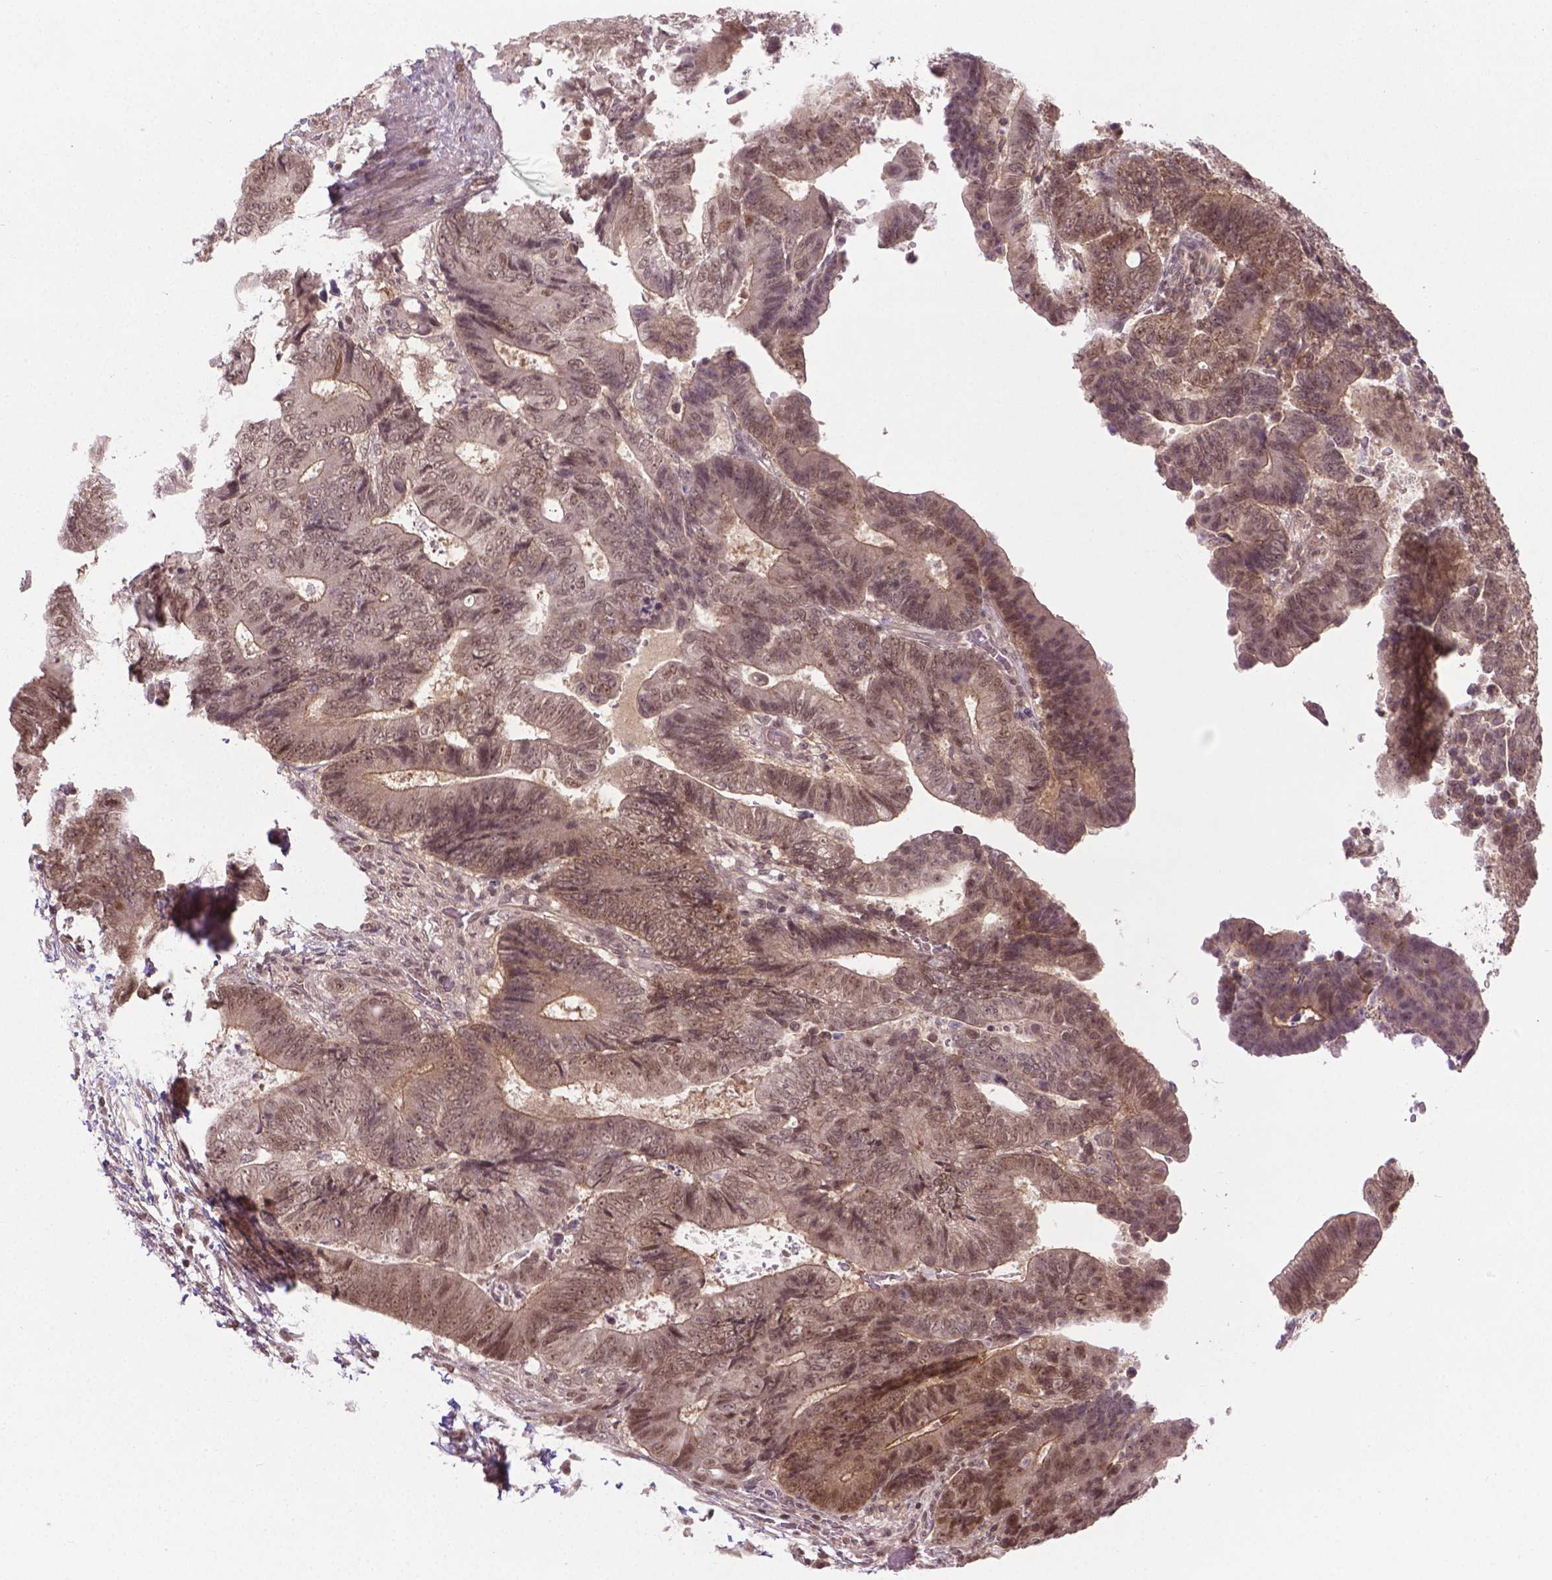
{"staining": {"intensity": "moderate", "quantity": ">75%", "location": "cytoplasmic/membranous,nuclear"}, "tissue": "colorectal cancer", "cell_type": "Tumor cells", "image_type": "cancer", "snomed": [{"axis": "morphology", "description": "Adenocarcinoma, NOS"}, {"axis": "topography", "description": "Colon"}], "caption": "IHC image of human colorectal cancer (adenocarcinoma) stained for a protein (brown), which exhibits medium levels of moderate cytoplasmic/membranous and nuclear expression in approximately >75% of tumor cells.", "gene": "ANKRD54", "patient": {"sex": "female", "age": 48}}